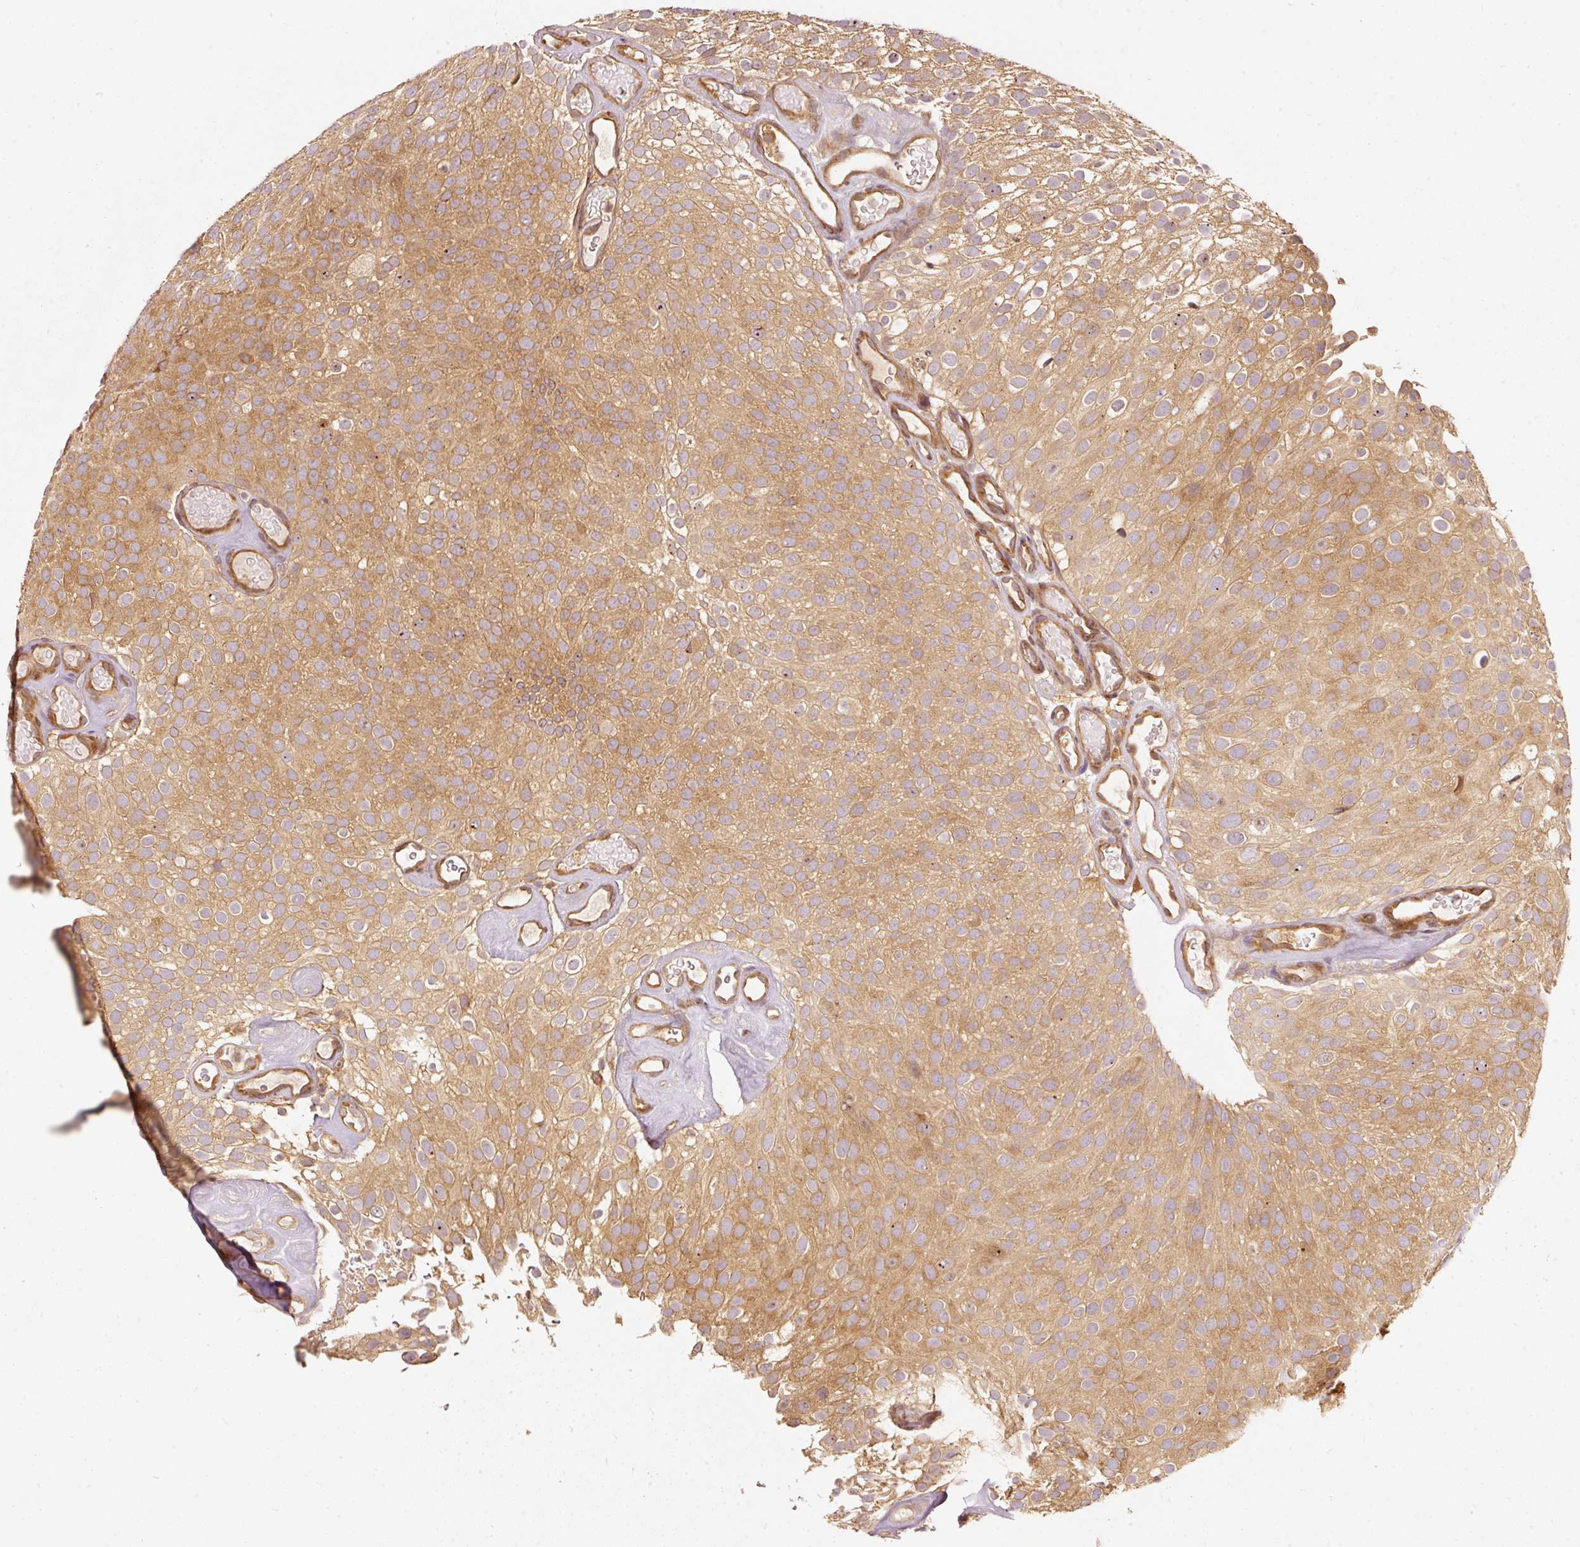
{"staining": {"intensity": "moderate", "quantity": ">75%", "location": "cytoplasmic/membranous"}, "tissue": "urothelial cancer", "cell_type": "Tumor cells", "image_type": "cancer", "snomed": [{"axis": "morphology", "description": "Urothelial carcinoma, Low grade"}, {"axis": "topography", "description": "Urinary bladder"}], "caption": "Urothelial cancer stained with a brown dye reveals moderate cytoplasmic/membranous positive staining in about >75% of tumor cells.", "gene": "EIF3B", "patient": {"sex": "male", "age": 78}}